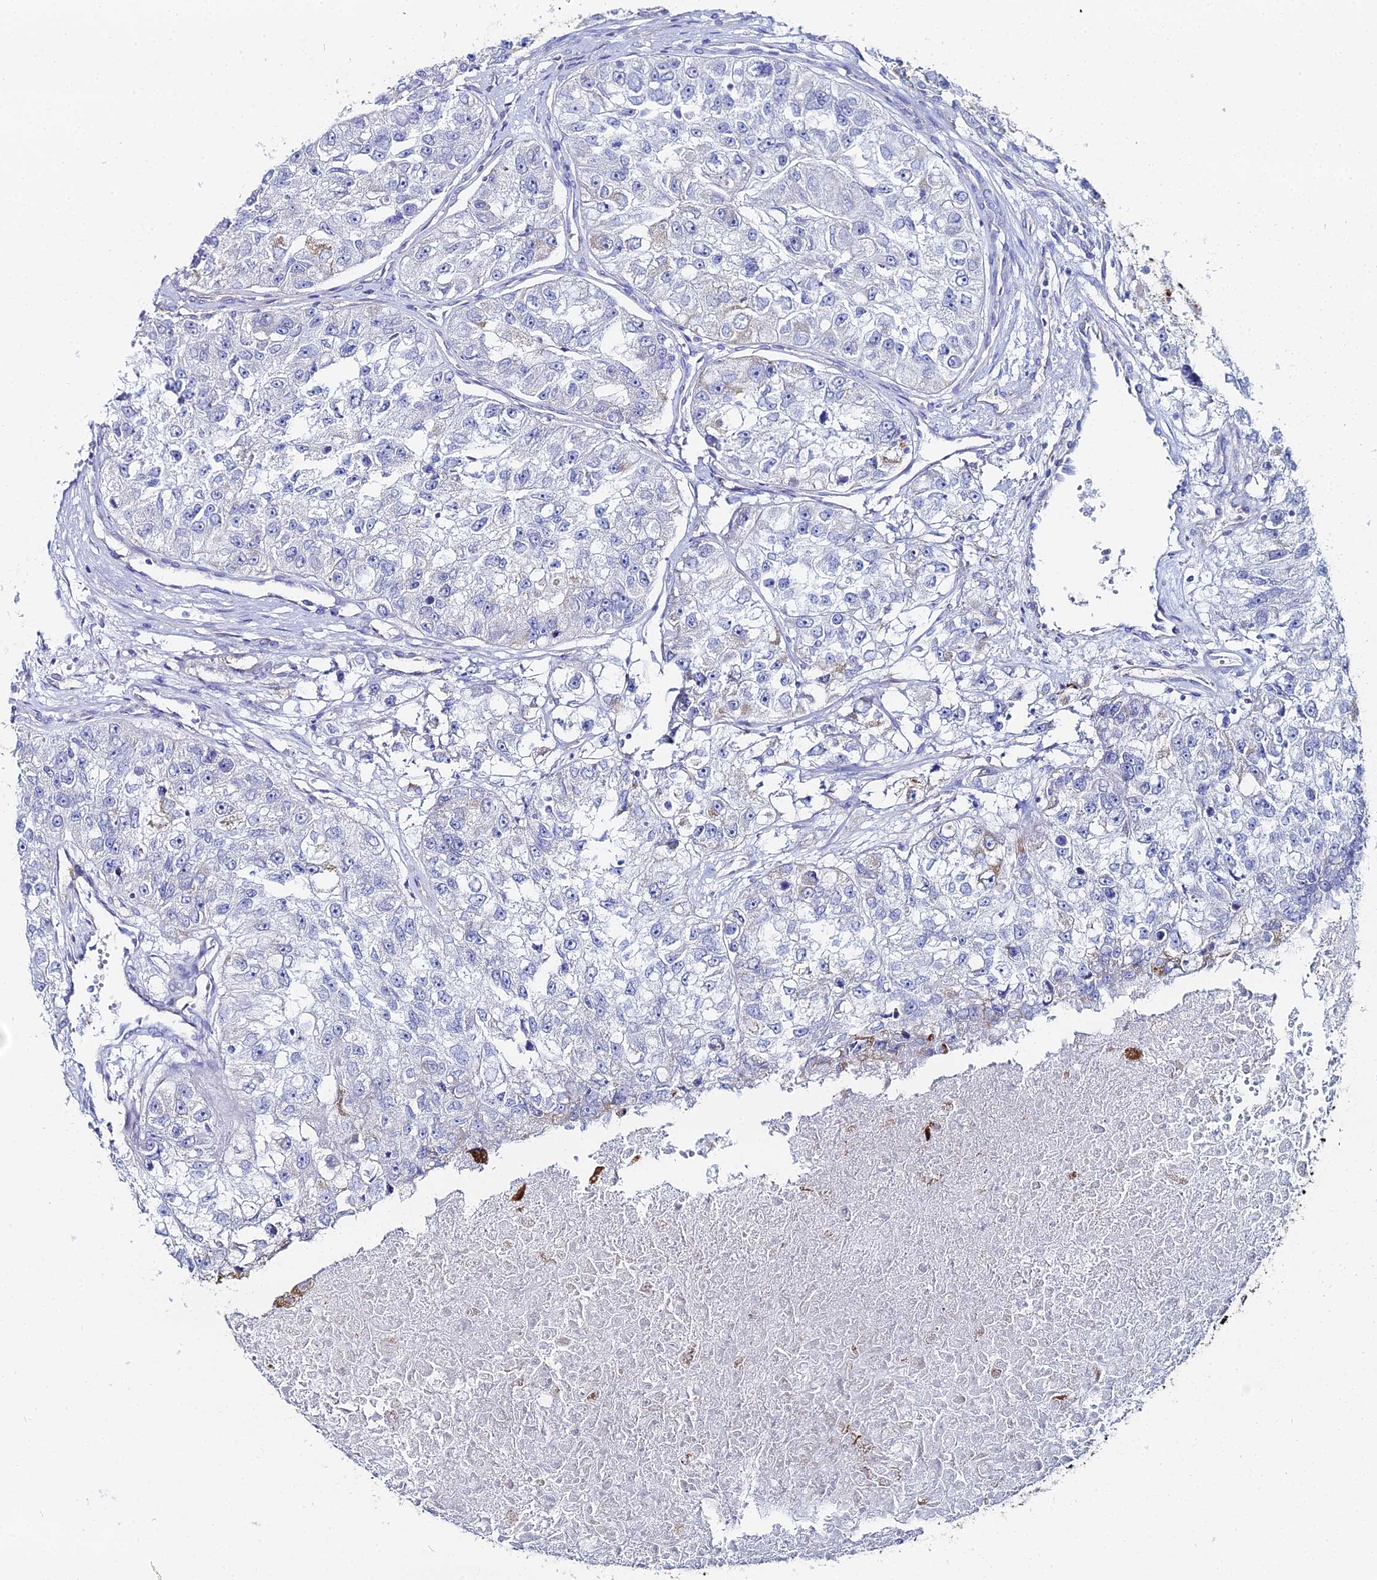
{"staining": {"intensity": "moderate", "quantity": "<25%", "location": "cytoplasmic/membranous"}, "tissue": "renal cancer", "cell_type": "Tumor cells", "image_type": "cancer", "snomed": [{"axis": "morphology", "description": "Adenocarcinoma, NOS"}, {"axis": "topography", "description": "Kidney"}], "caption": "Renal cancer tissue shows moderate cytoplasmic/membranous staining in about <25% of tumor cells, visualized by immunohistochemistry. Nuclei are stained in blue.", "gene": "DHX34", "patient": {"sex": "male", "age": 63}}